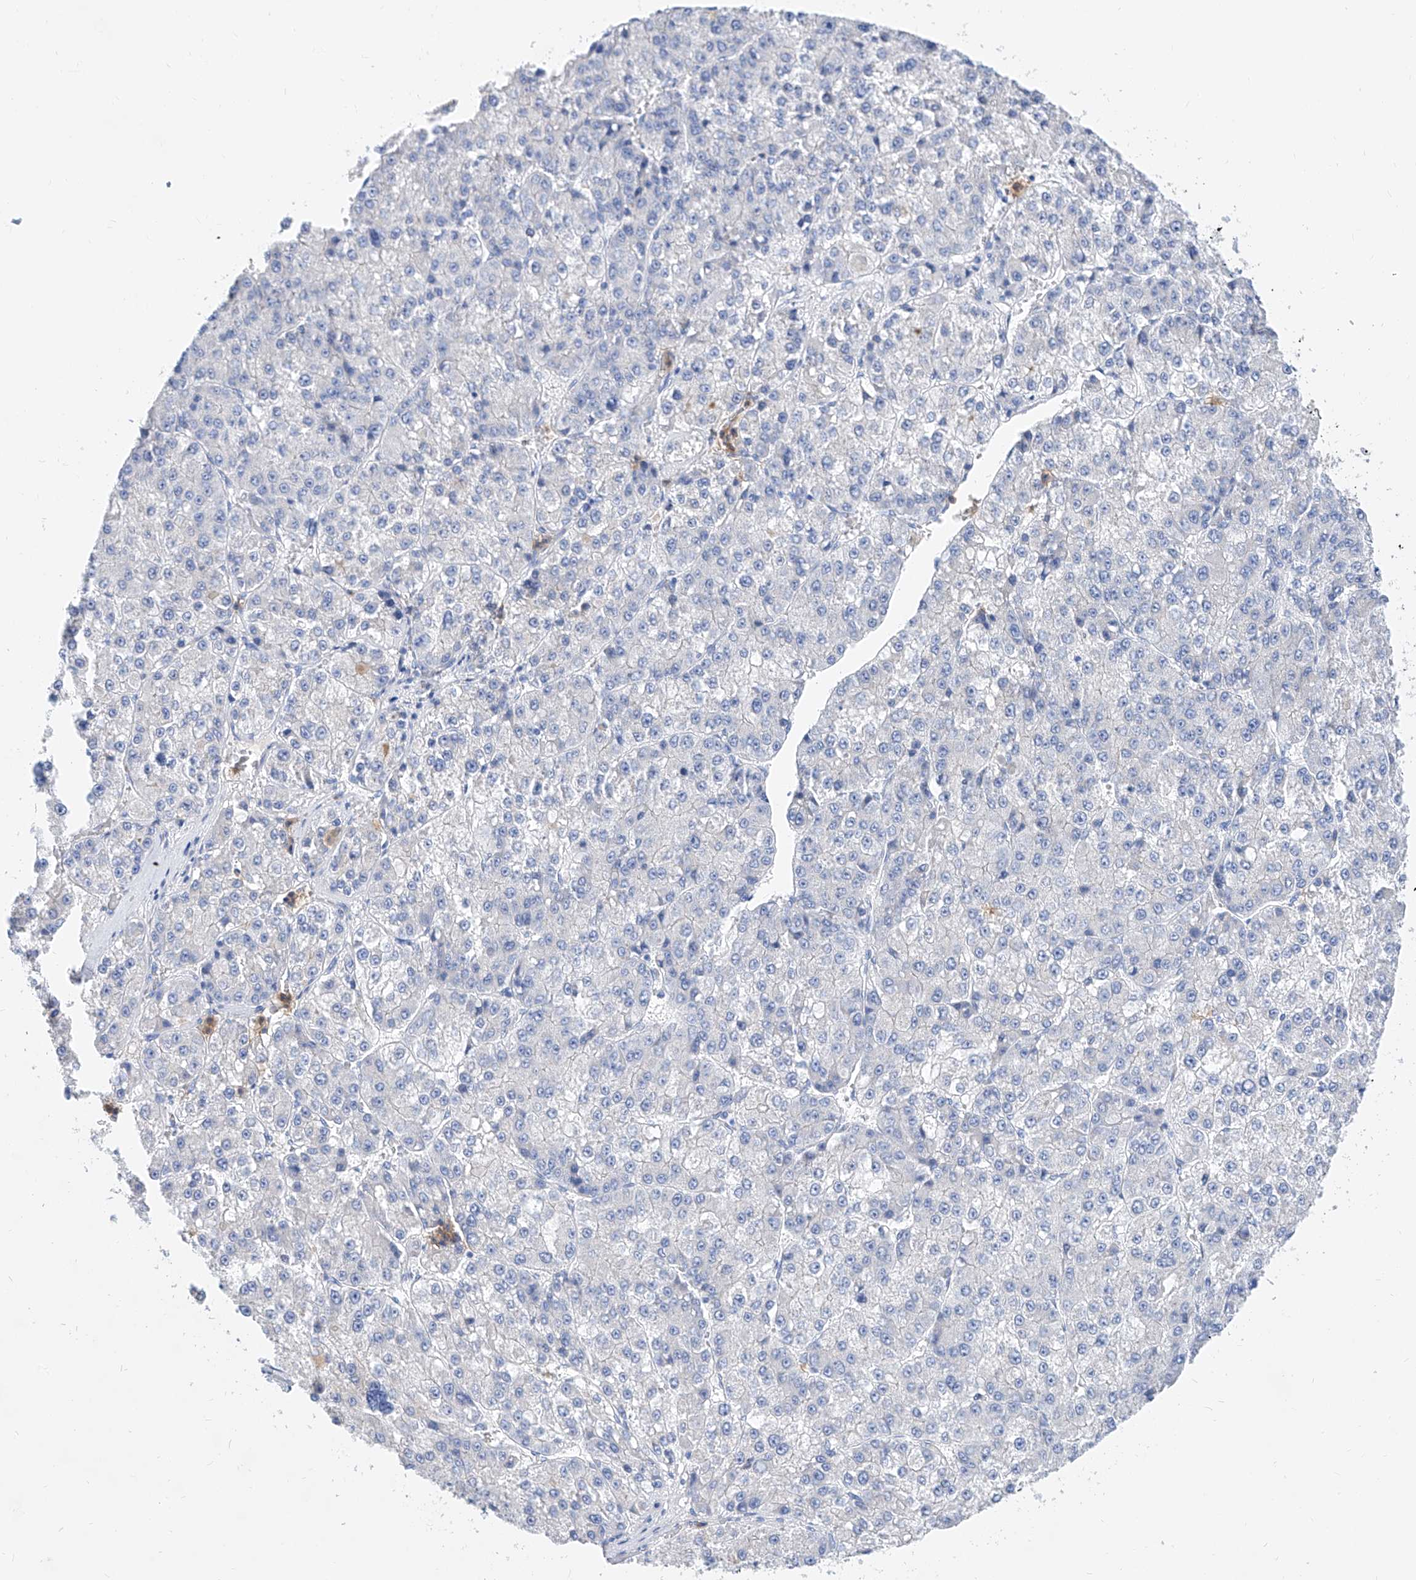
{"staining": {"intensity": "negative", "quantity": "none", "location": "none"}, "tissue": "liver cancer", "cell_type": "Tumor cells", "image_type": "cancer", "snomed": [{"axis": "morphology", "description": "Carcinoma, Hepatocellular, NOS"}, {"axis": "topography", "description": "Liver"}], "caption": "The IHC micrograph has no significant expression in tumor cells of liver cancer (hepatocellular carcinoma) tissue.", "gene": "SLC25A29", "patient": {"sex": "female", "age": 73}}